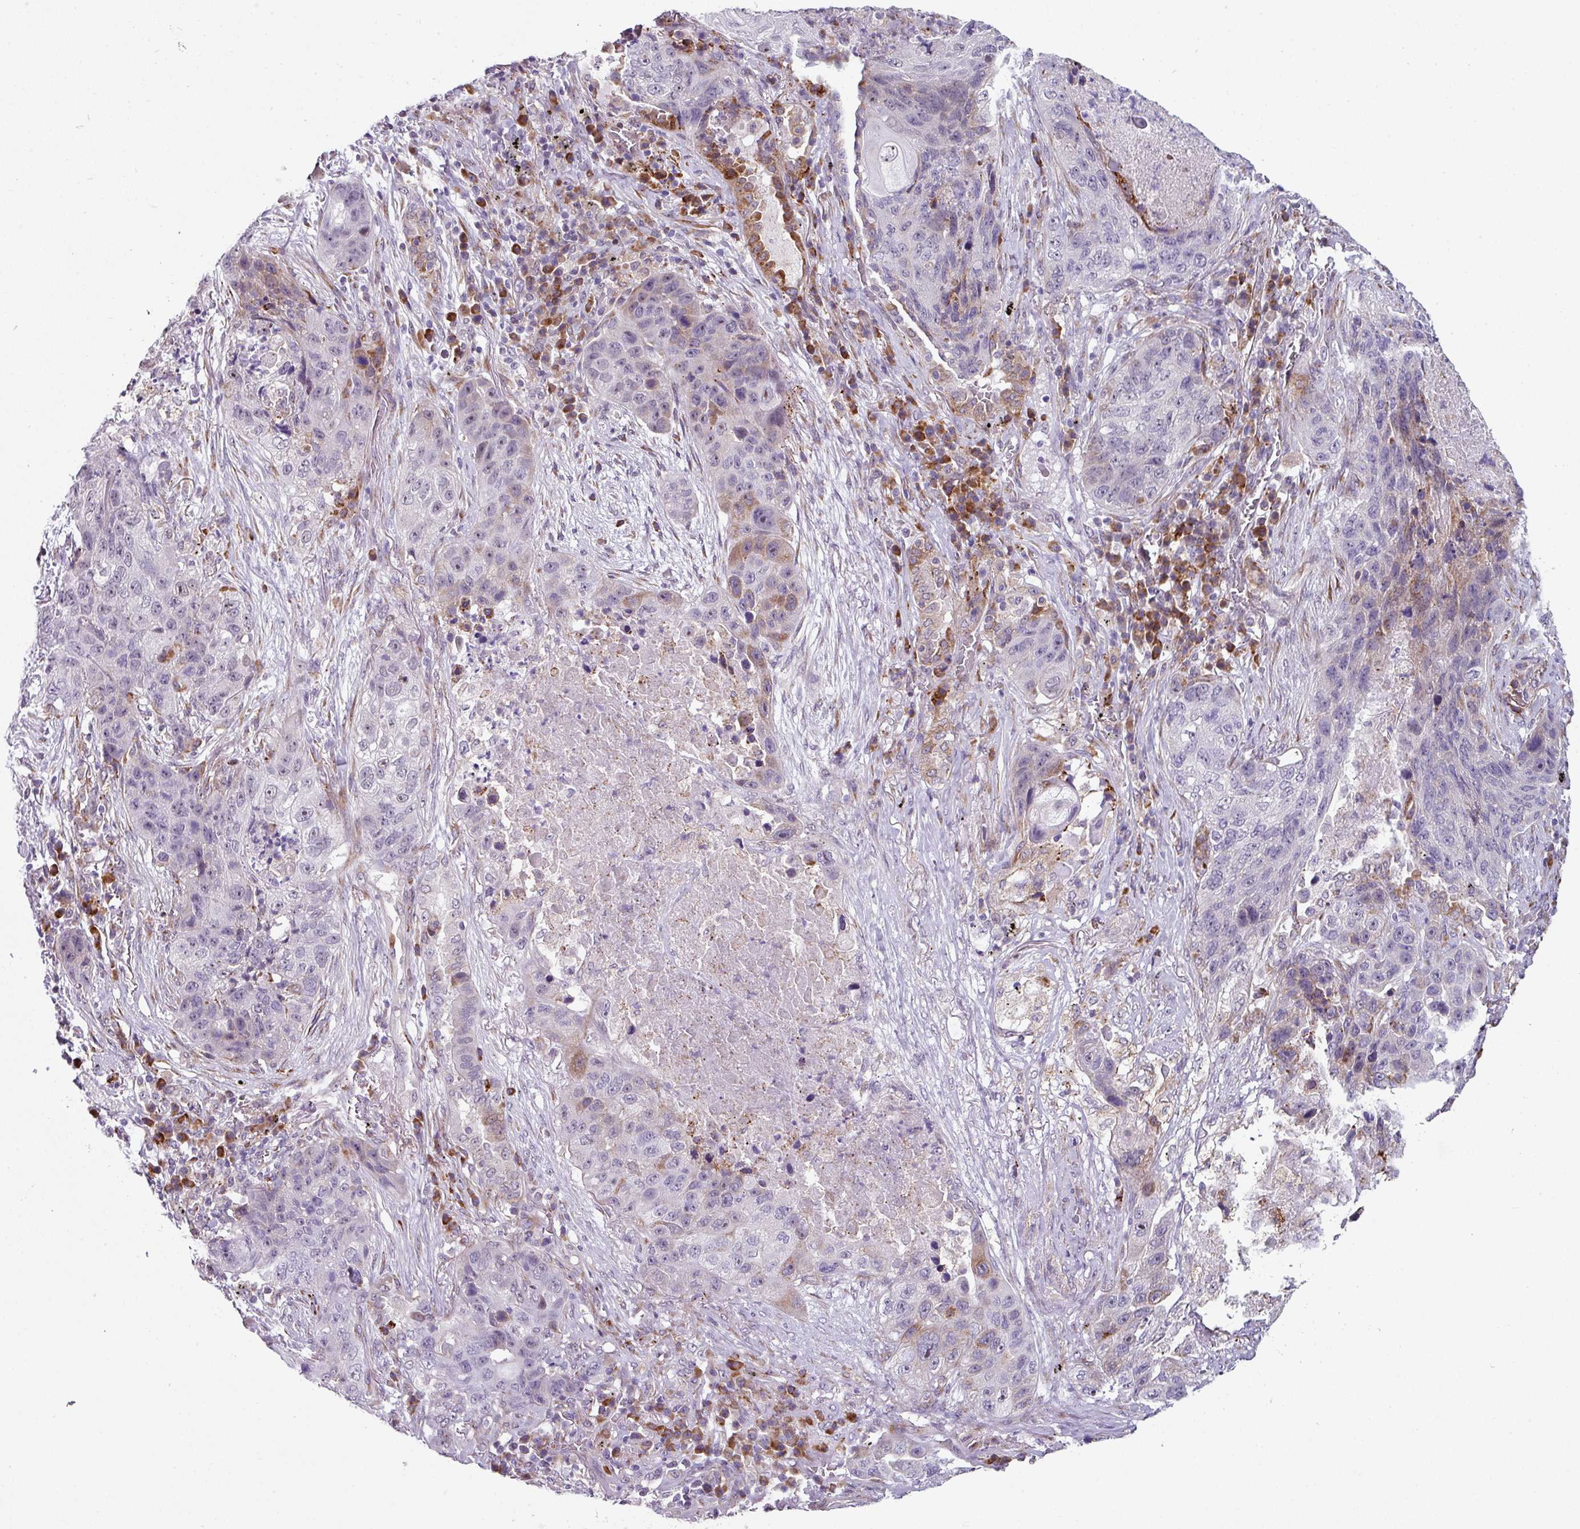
{"staining": {"intensity": "weak", "quantity": "<25%", "location": "cytoplasmic/membranous"}, "tissue": "lung cancer", "cell_type": "Tumor cells", "image_type": "cancer", "snomed": [{"axis": "morphology", "description": "Squamous cell carcinoma, NOS"}, {"axis": "topography", "description": "Lung"}], "caption": "An IHC photomicrograph of lung cancer (squamous cell carcinoma) is shown. There is no staining in tumor cells of lung cancer (squamous cell carcinoma).", "gene": "BMS1", "patient": {"sex": "female", "age": 63}}